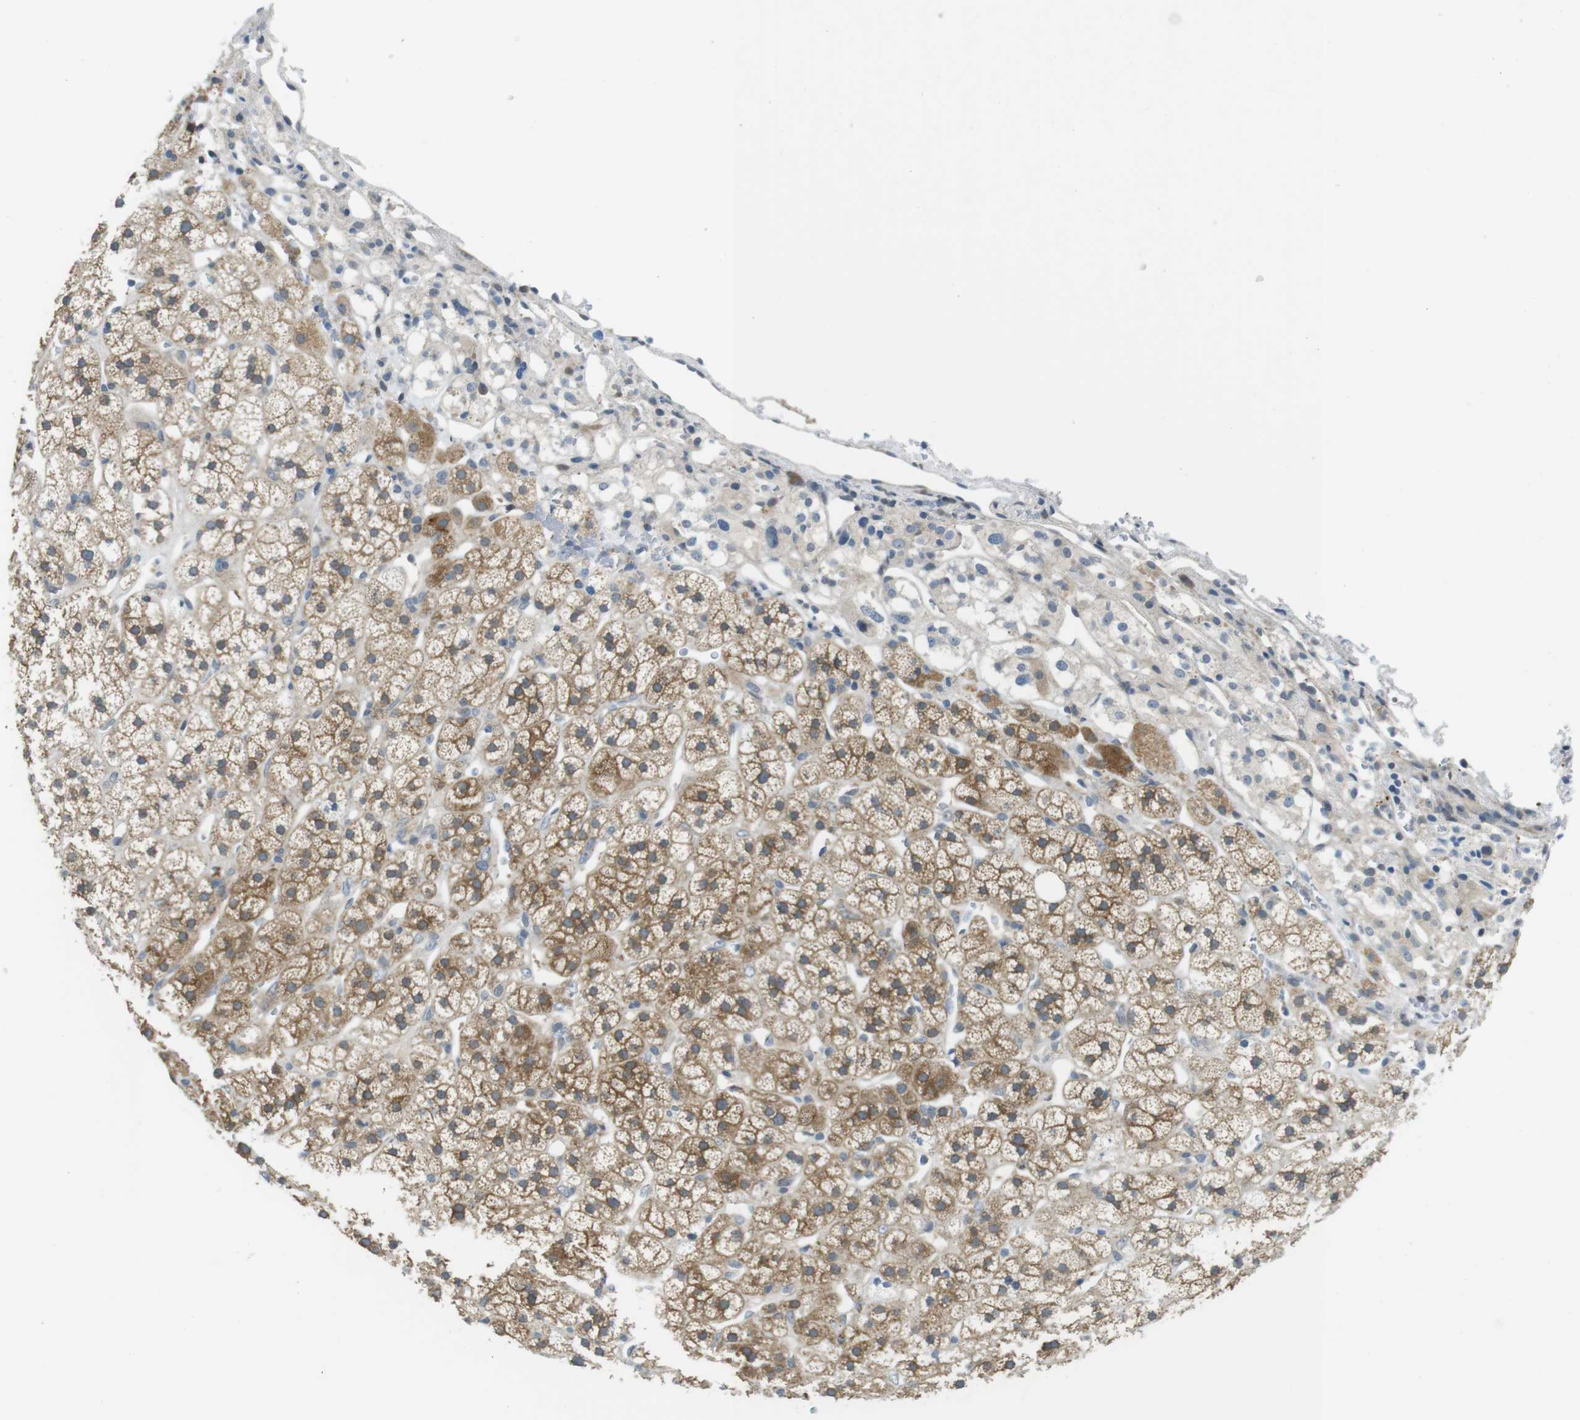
{"staining": {"intensity": "moderate", "quantity": ">75%", "location": "cytoplasmic/membranous"}, "tissue": "adrenal gland", "cell_type": "Glandular cells", "image_type": "normal", "snomed": [{"axis": "morphology", "description": "Normal tissue, NOS"}, {"axis": "topography", "description": "Adrenal gland"}], "caption": "Adrenal gland stained with immunohistochemistry (IHC) reveals moderate cytoplasmic/membranous expression in approximately >75% of glandular cells.", "gene": "CASP2", "patient": {"sex": "male", "age": 56}}